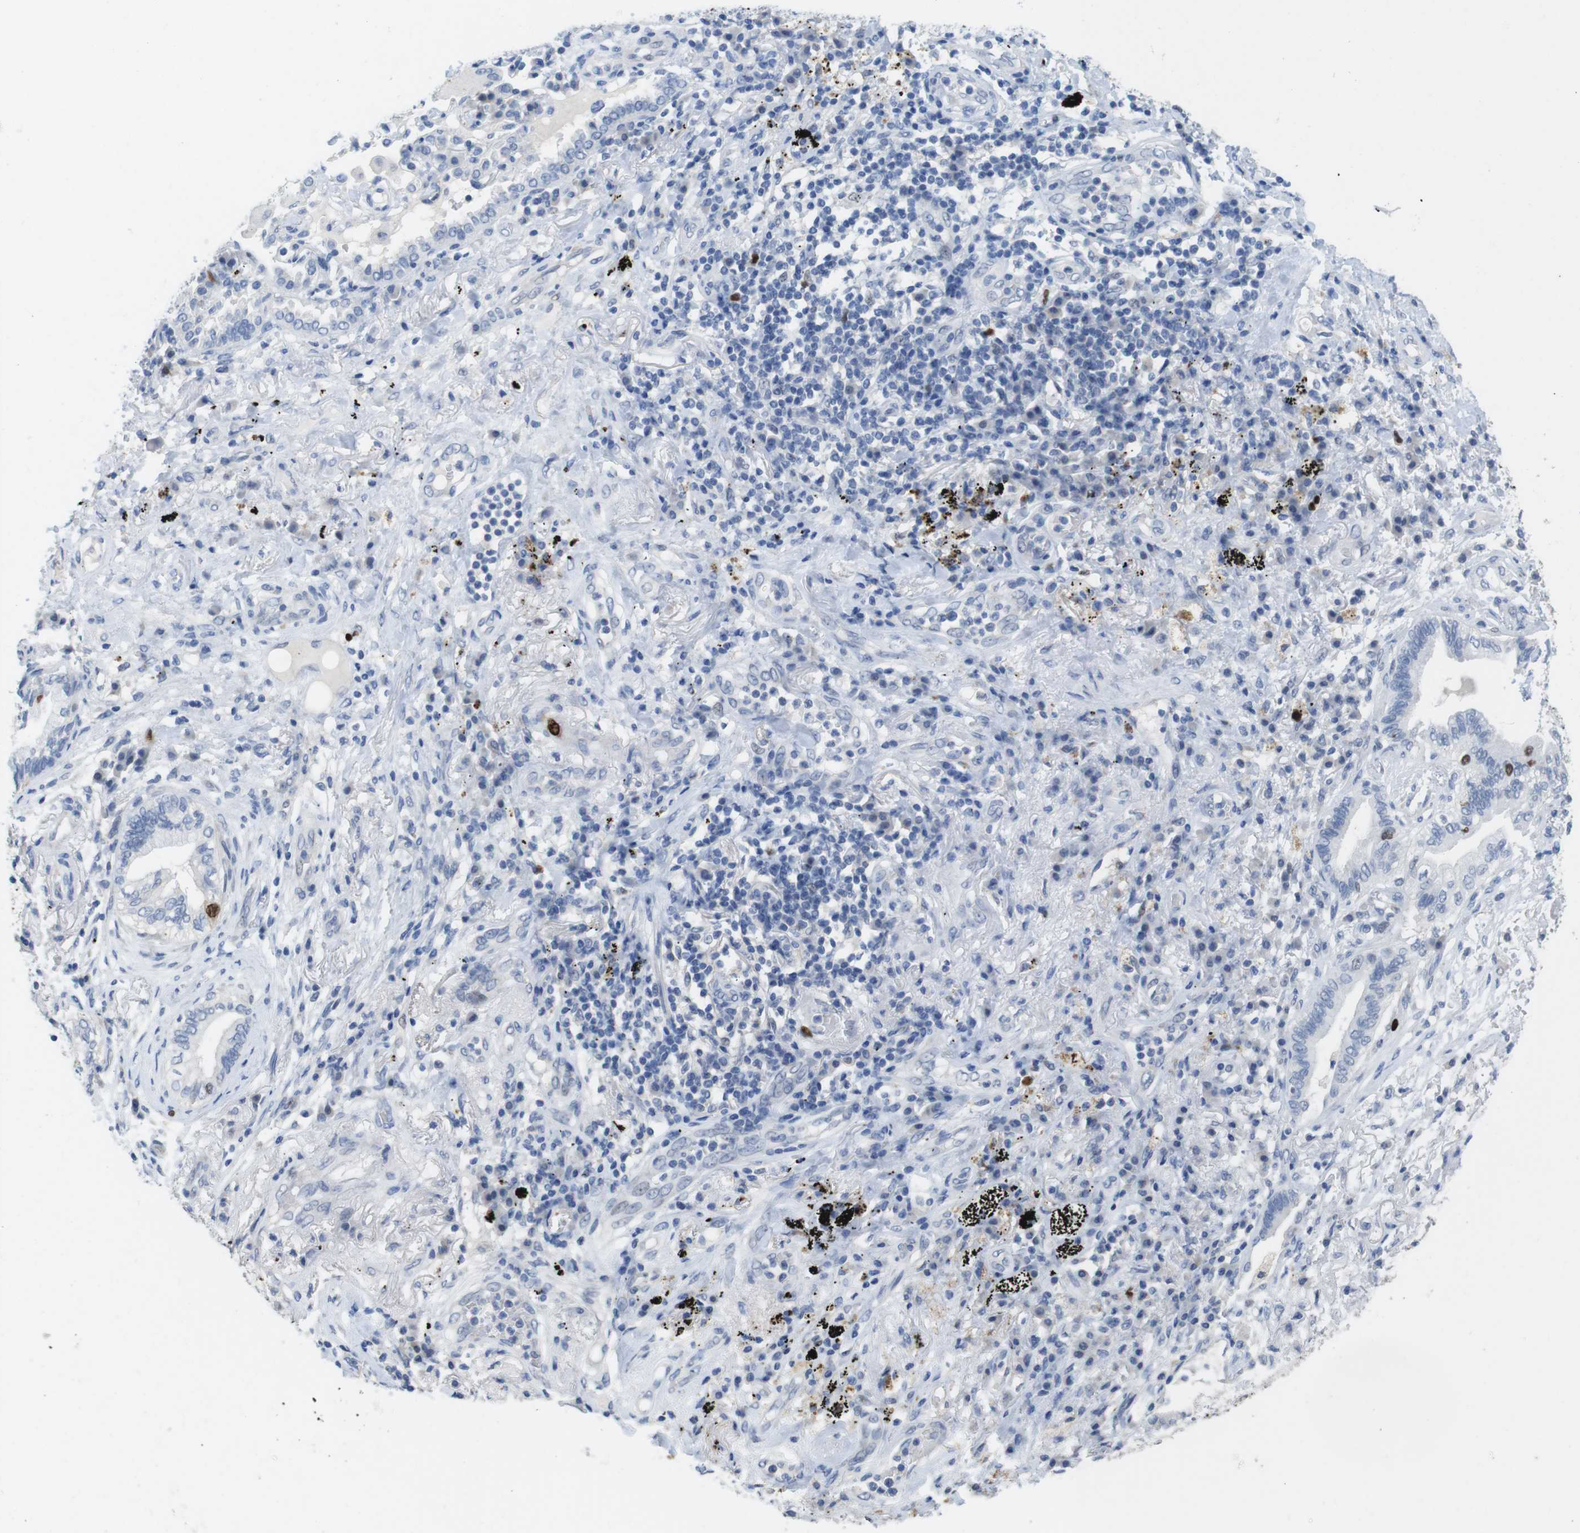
{"staining": {"intensity": "negative", "quantity": "none", "location": "none"}, "tissue": "lung cancer", "cell_type": "Tumor cells", "image_type": "cancer", "snomed": [{"axis": "morphology", "description": "Normal tissue, NOS"}, {"axis": "morphology", "description": "Adenocarcinoma, NOS"}, {"axis": "topography", "description": "Bronchus"}, {"axis": "topography", "description": "Lung"}], "caption": "Tumor cells are negative for protein expression in human lung cancer. (IHC, brightfield microscopy, high magnification).", "gene": "KPNA2", "patient": {"sex": "female", "age": 70}}